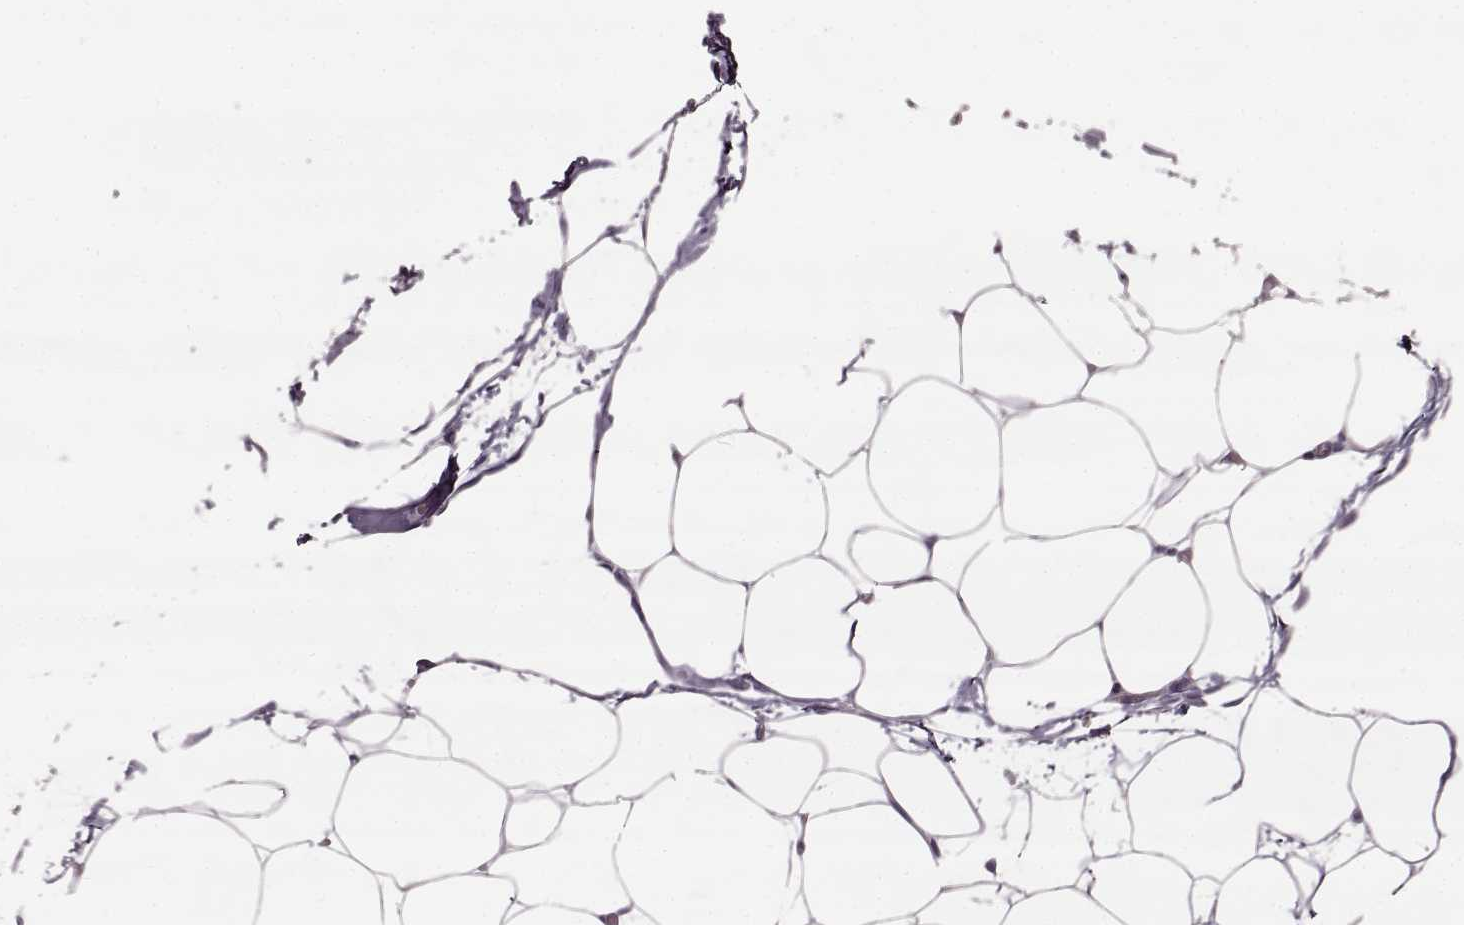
{"staining": {"intensity": "negative", "quantity": "none", "location": "none"}, "tissue": "adipose tissue", "cell_type": "Adipocytes", "image_type": "normal", "snomed": [{"axis": "morphology", "description": "Normal tissue, NOS"}, {"axis": "topography", "description": "Adipose tissue"}], "caption": "High power microscopy image of an IHC micrograph of unremarkable adipose tissue, revealing no significant expression in adipocytes.", "gene": "MAP6D1", "patient": {"sex": "male", "age": 57}}